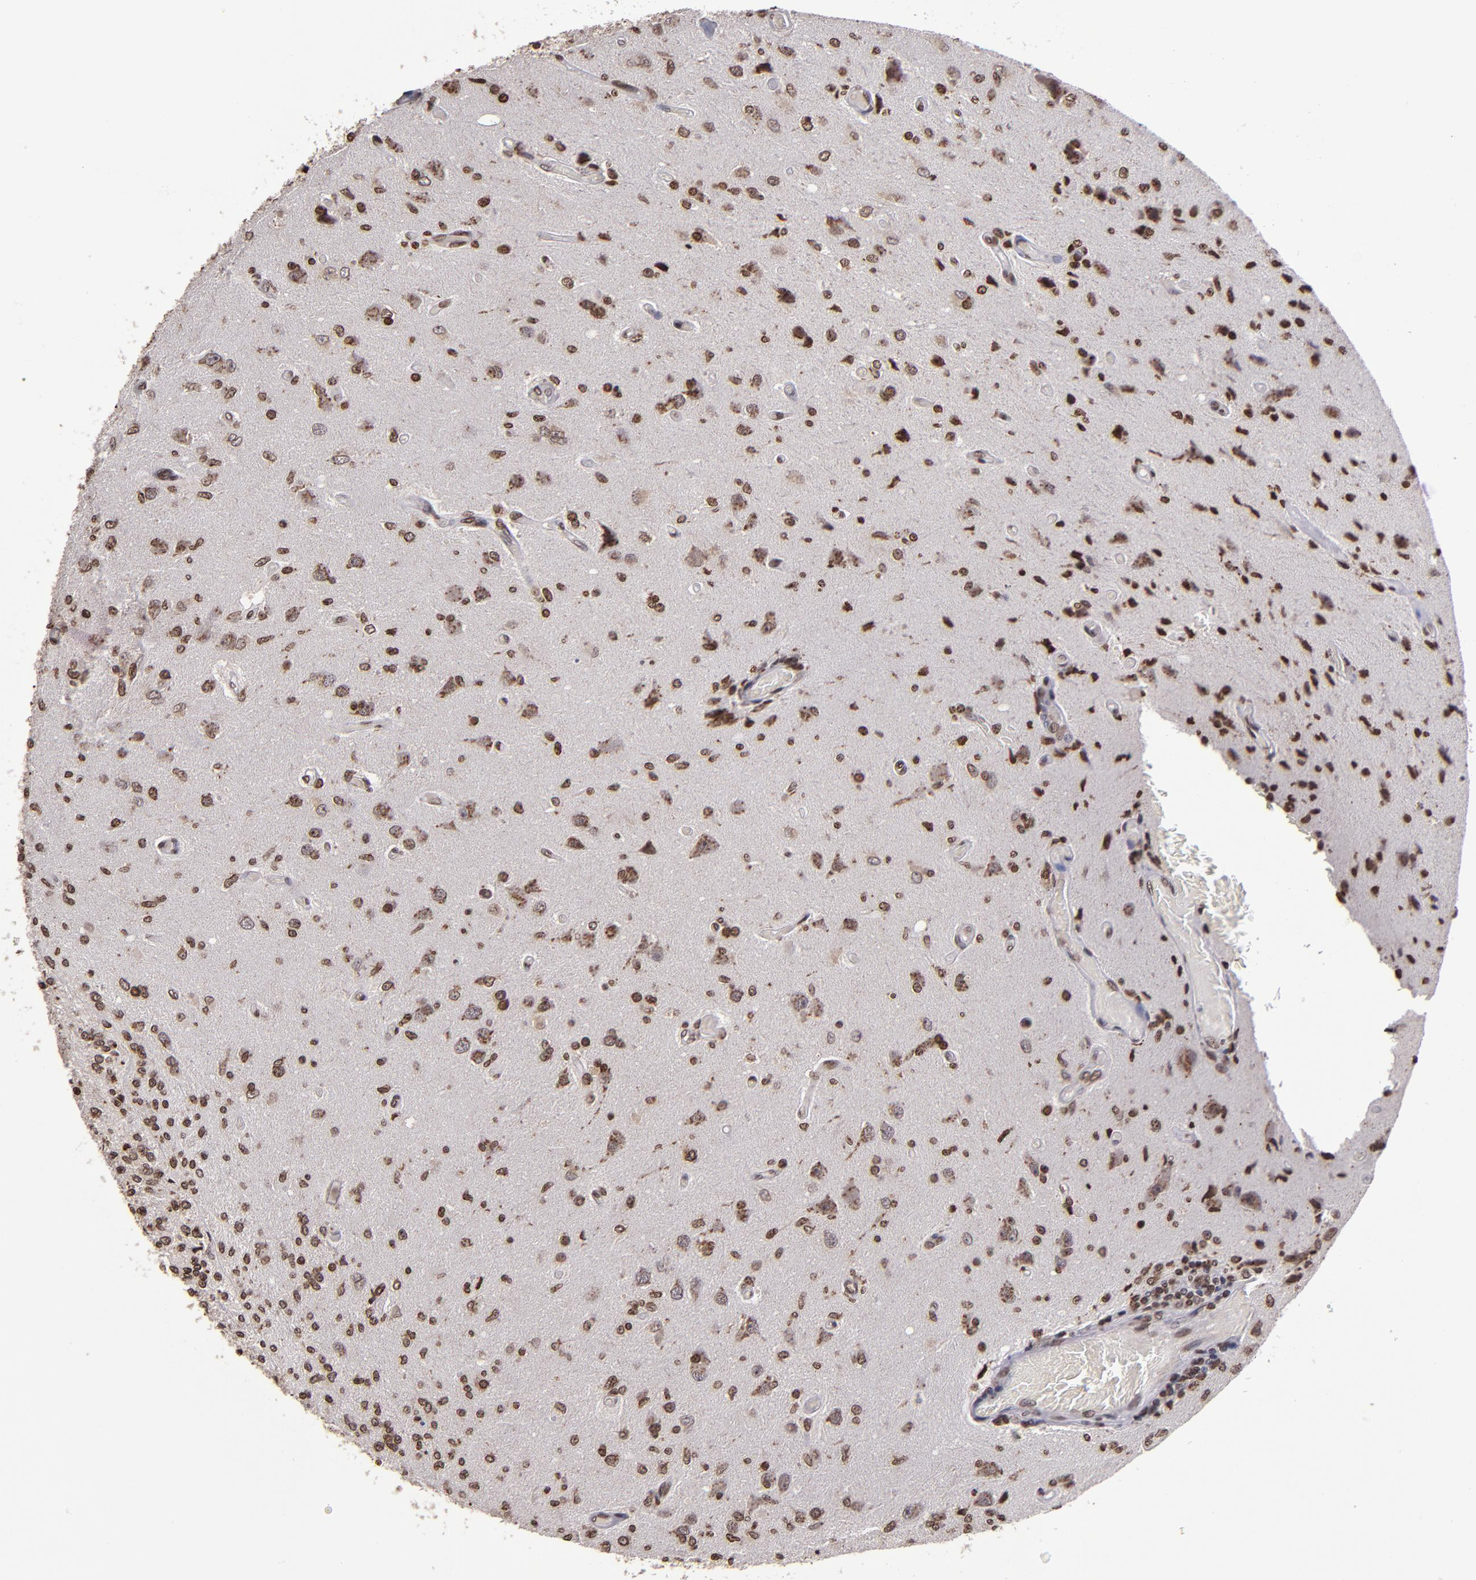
{"staining": {"intensity": "moderate", "quantity": ">75%", "location": "nuclear"}, "tissue": "glioma", "cell_type": "Tumor cells", "image_type": "cancer", "snomed": [{"axis": "morphology", "description": "Normal tissue, NOS"}, {"axis": "morphology", "description": "Glioma, malignant, High grade"}, {"axis": "topography", "description": "Cerebral cortex"}], "caption": "Tumor cells show medium levels of moderate nuclear staining in about >75% of cells in malignant high-grade glioma. Ihc stains the protein in brown and the nuclei are stained blue.", "gene": "CSDC2", "patient": {"sex": "male", "age": 77}}